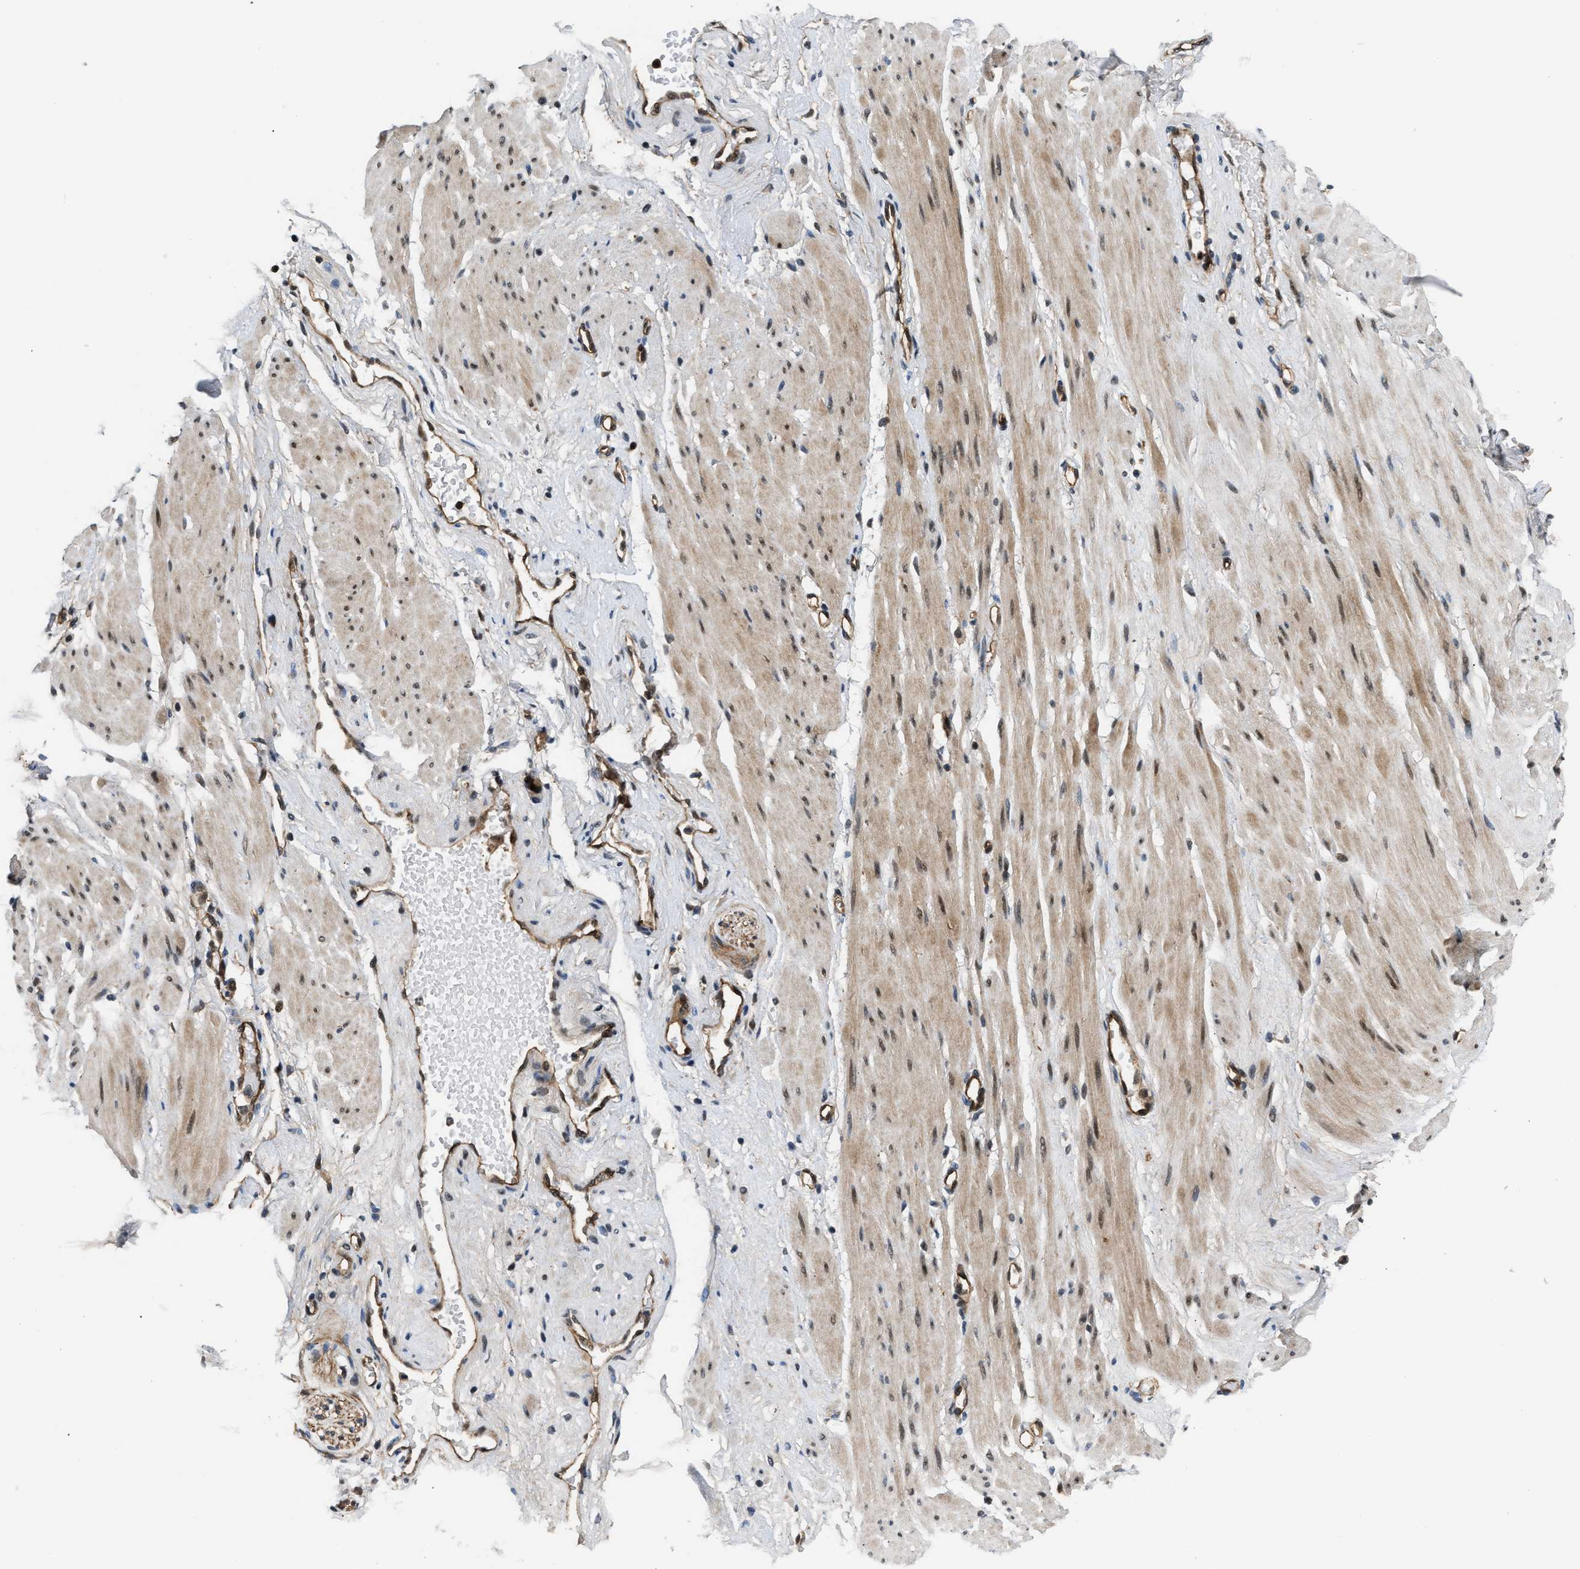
{"staining": {"intensity": "moderate", "quantity": "25%-75%", "location": "nuclear"}, "tissue": "adipose tissue", "cell_type": "Adipocytes", "image_type": "normal", "snomed": [{"axis": "morphology", "description": "Normal tissue, NOS"}, {"axis": "topography", "description": "Soft tissue"}, {"axis": "topography", "description": "Vascular tissue"}], "caption": "Immunohistochemical staining of normal adipose tissue reveals 25%-75% levels of moderate nuclear protein positivity in approximately 25%-75% of adipocytes.", "gene": "COPS2", "patient": {"sex": "female", "age": 35}}